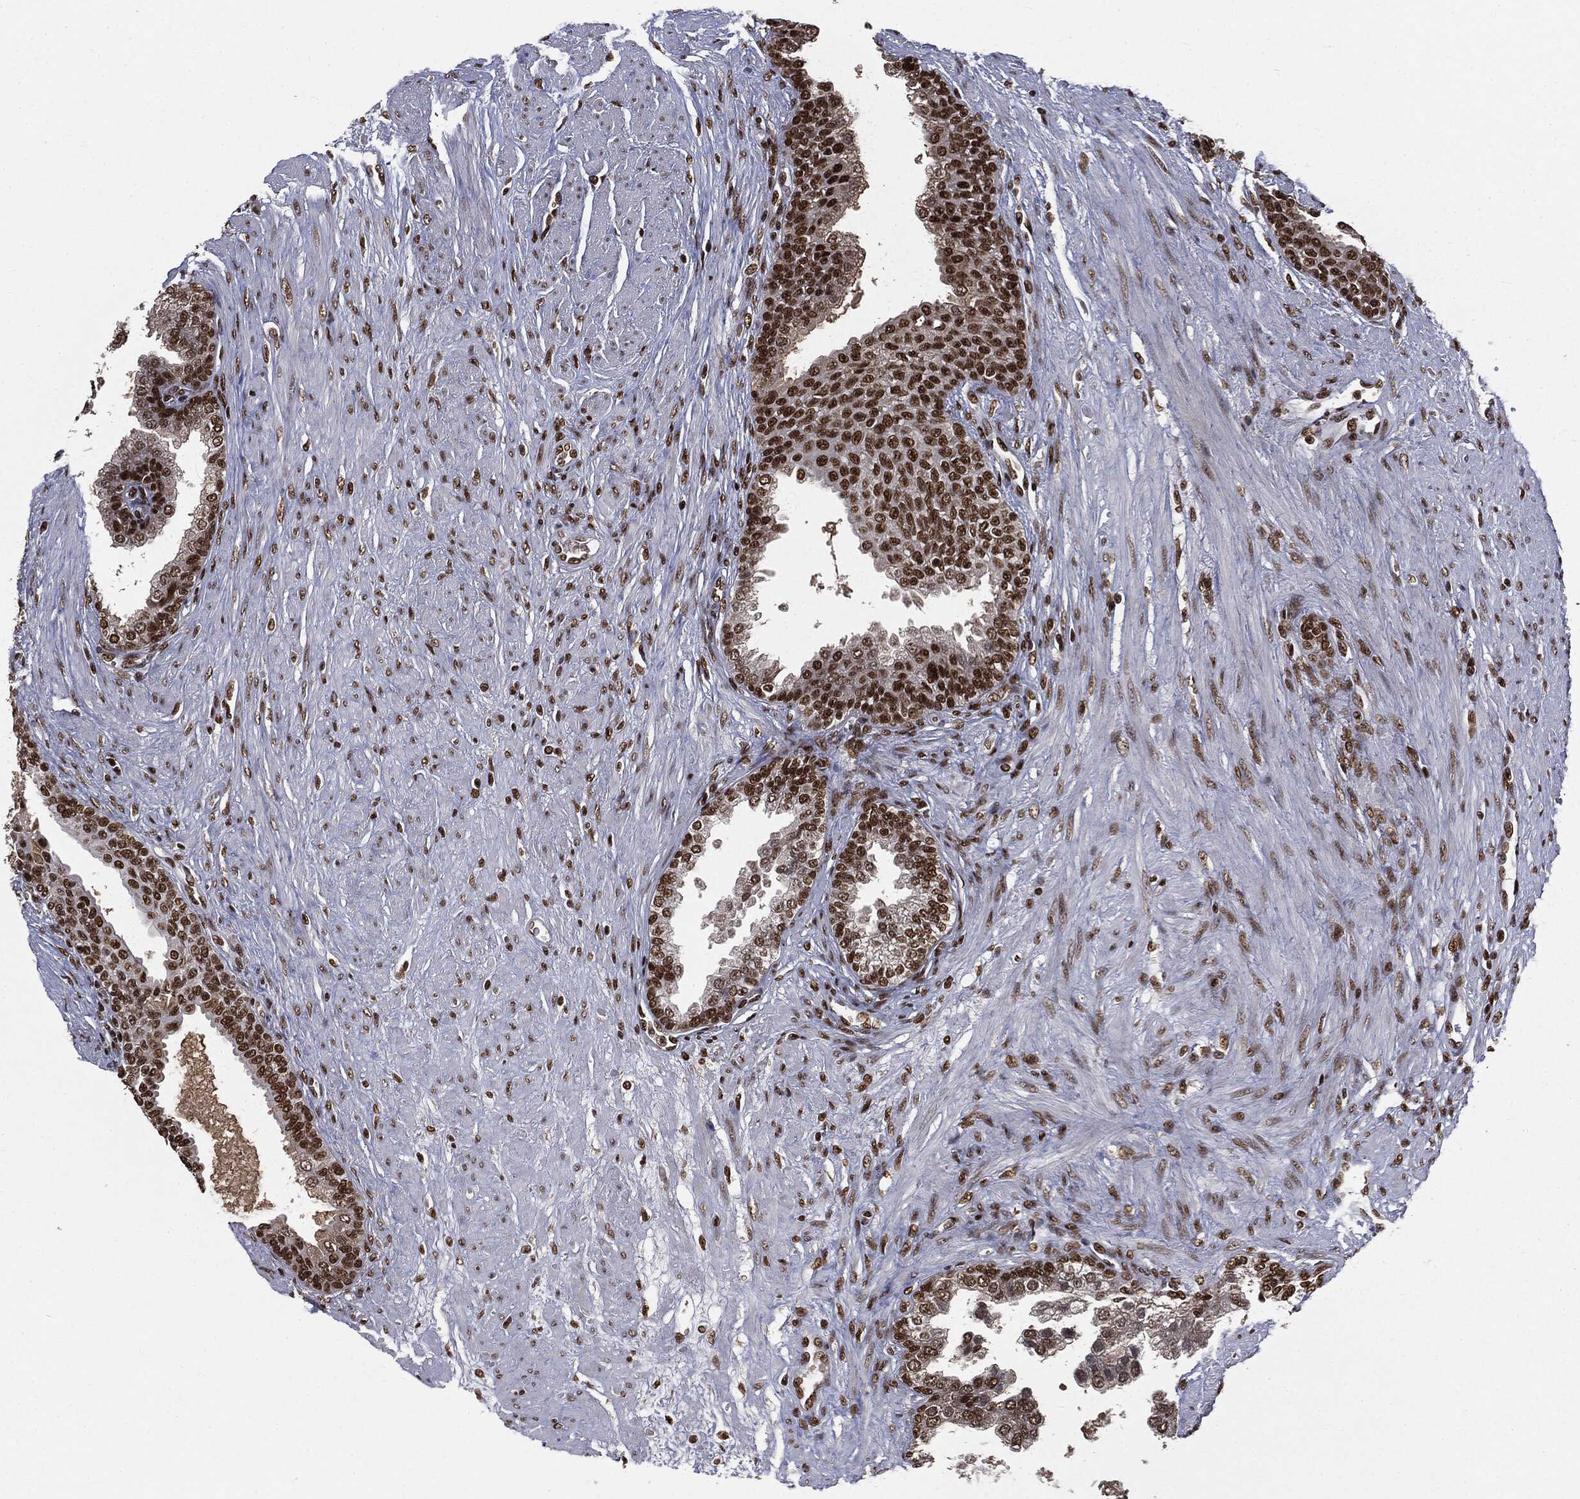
{"staining": {"intensity": "strong", "quantity": ">75%", "location": "nuclear"}, "tissue": "prostate cancer", "cell_type": "Tumor cells", "image_type": "cancer", "snomed": [{"axis": "morphology", "description": "Adenocarcinoma, NOS"}, {"axis": "topography", "description": "Prostate and seminal vesicle, NOS"}, {"axis": "topography", "description": "Prostate"}], "caption": "Protein staining by immunohistochemistry (IHC) reveals strong nuclear positivity in about >75% of tumor cells in prostate cancer (adenocarcinoma).", "gene": "DPH2", "patient": {"sex": "male", "age": 62}}